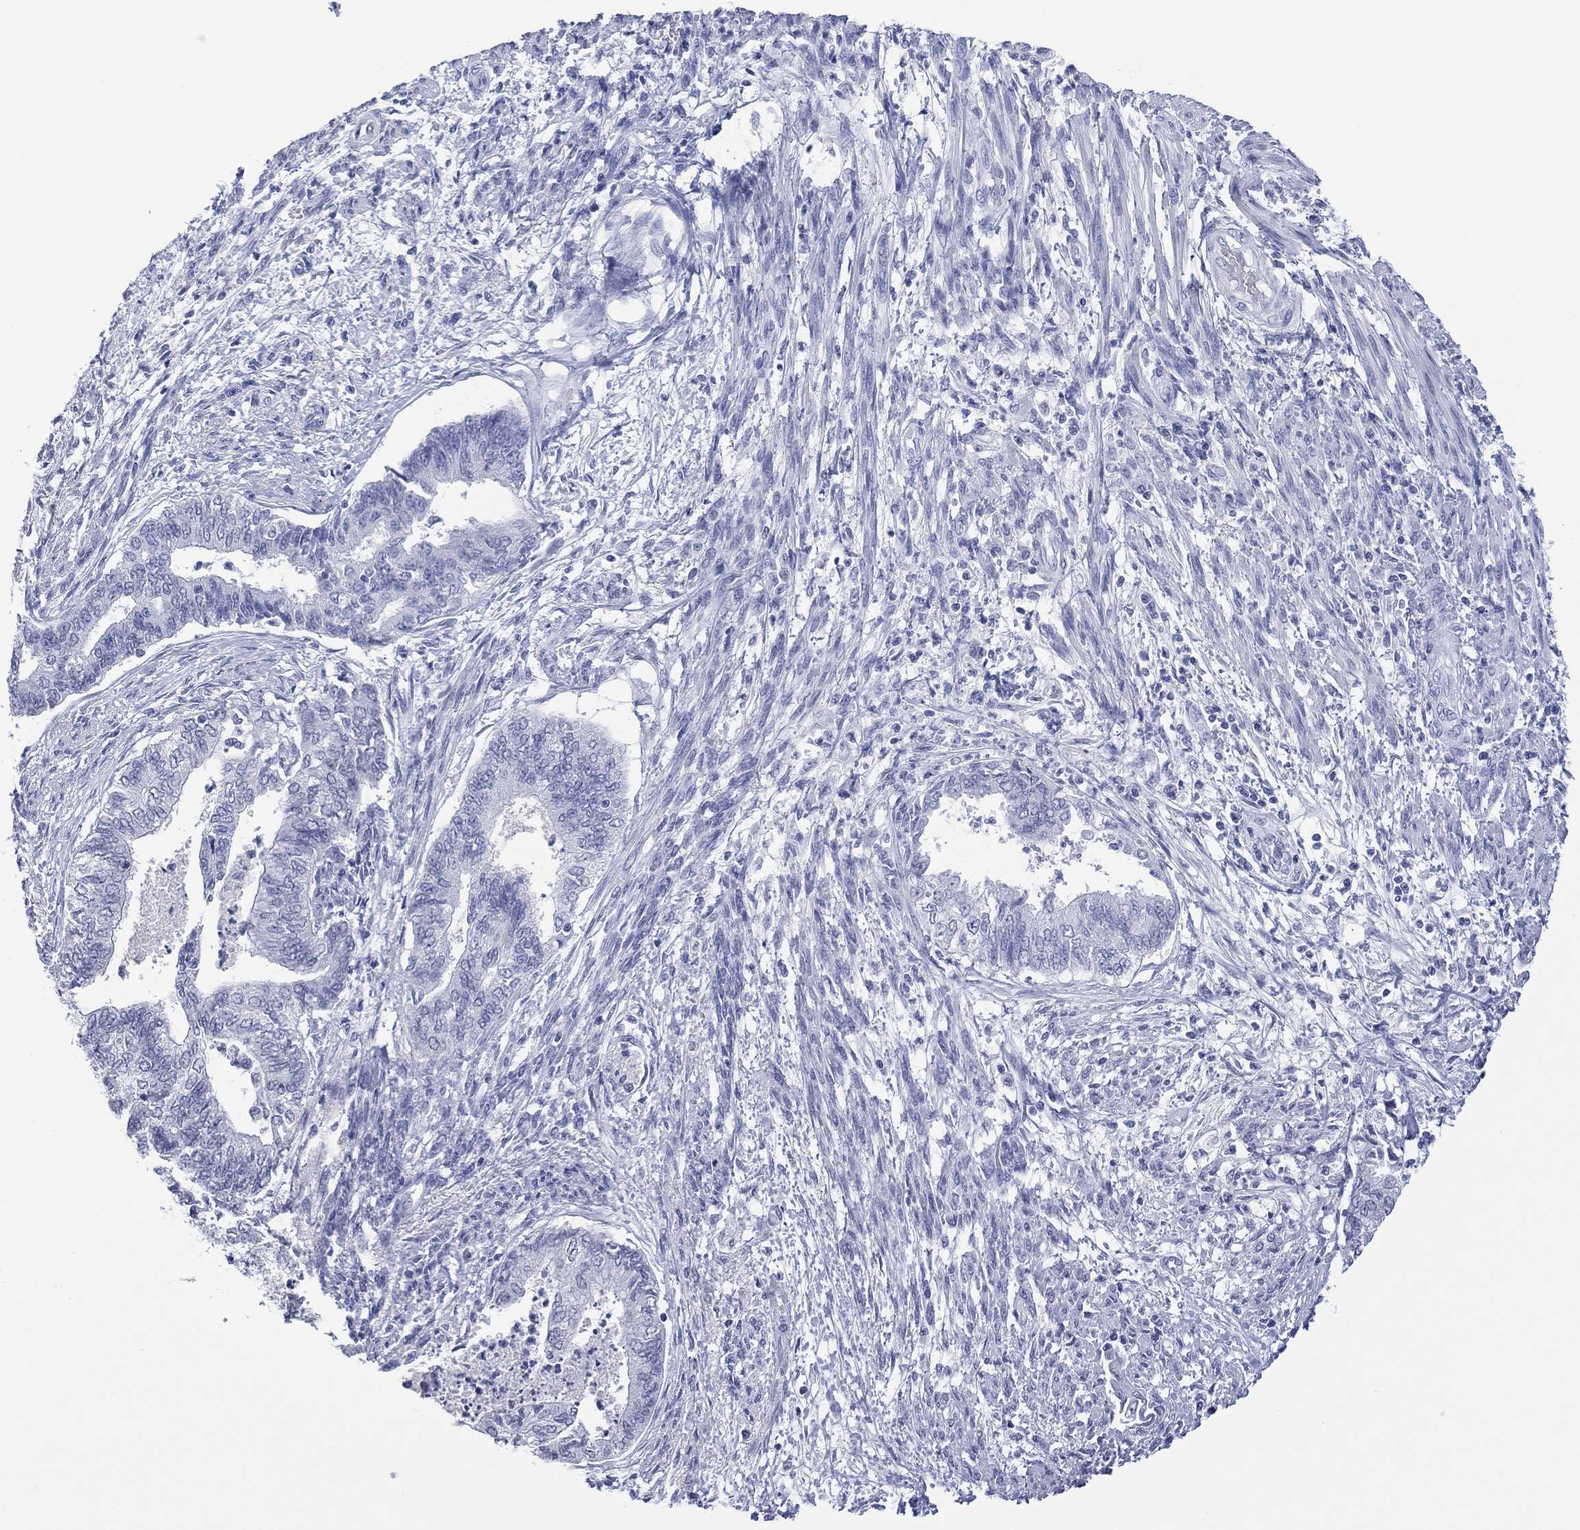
{"staining": {"intensity": "negative", "quantity": "none", "location": "none"}, "tissue": "endometrial cancer", "cell_type": "Tumor cells", "image_type": "cancer", "snomed": [{"axis": "morphology", "description": "Adenocarcinoma, NOS"}, {"axis": "topography", "description": "Endometrium"}], "caption": "An immunohistochemistry (IHC) photomicrograph of endometrial adenocarcinoma is shown. There is no staining in tumor cells of endometrial adenocarcinoma.", "gene": "UTF1", "patient": {"sex": "female", "age": 65}}